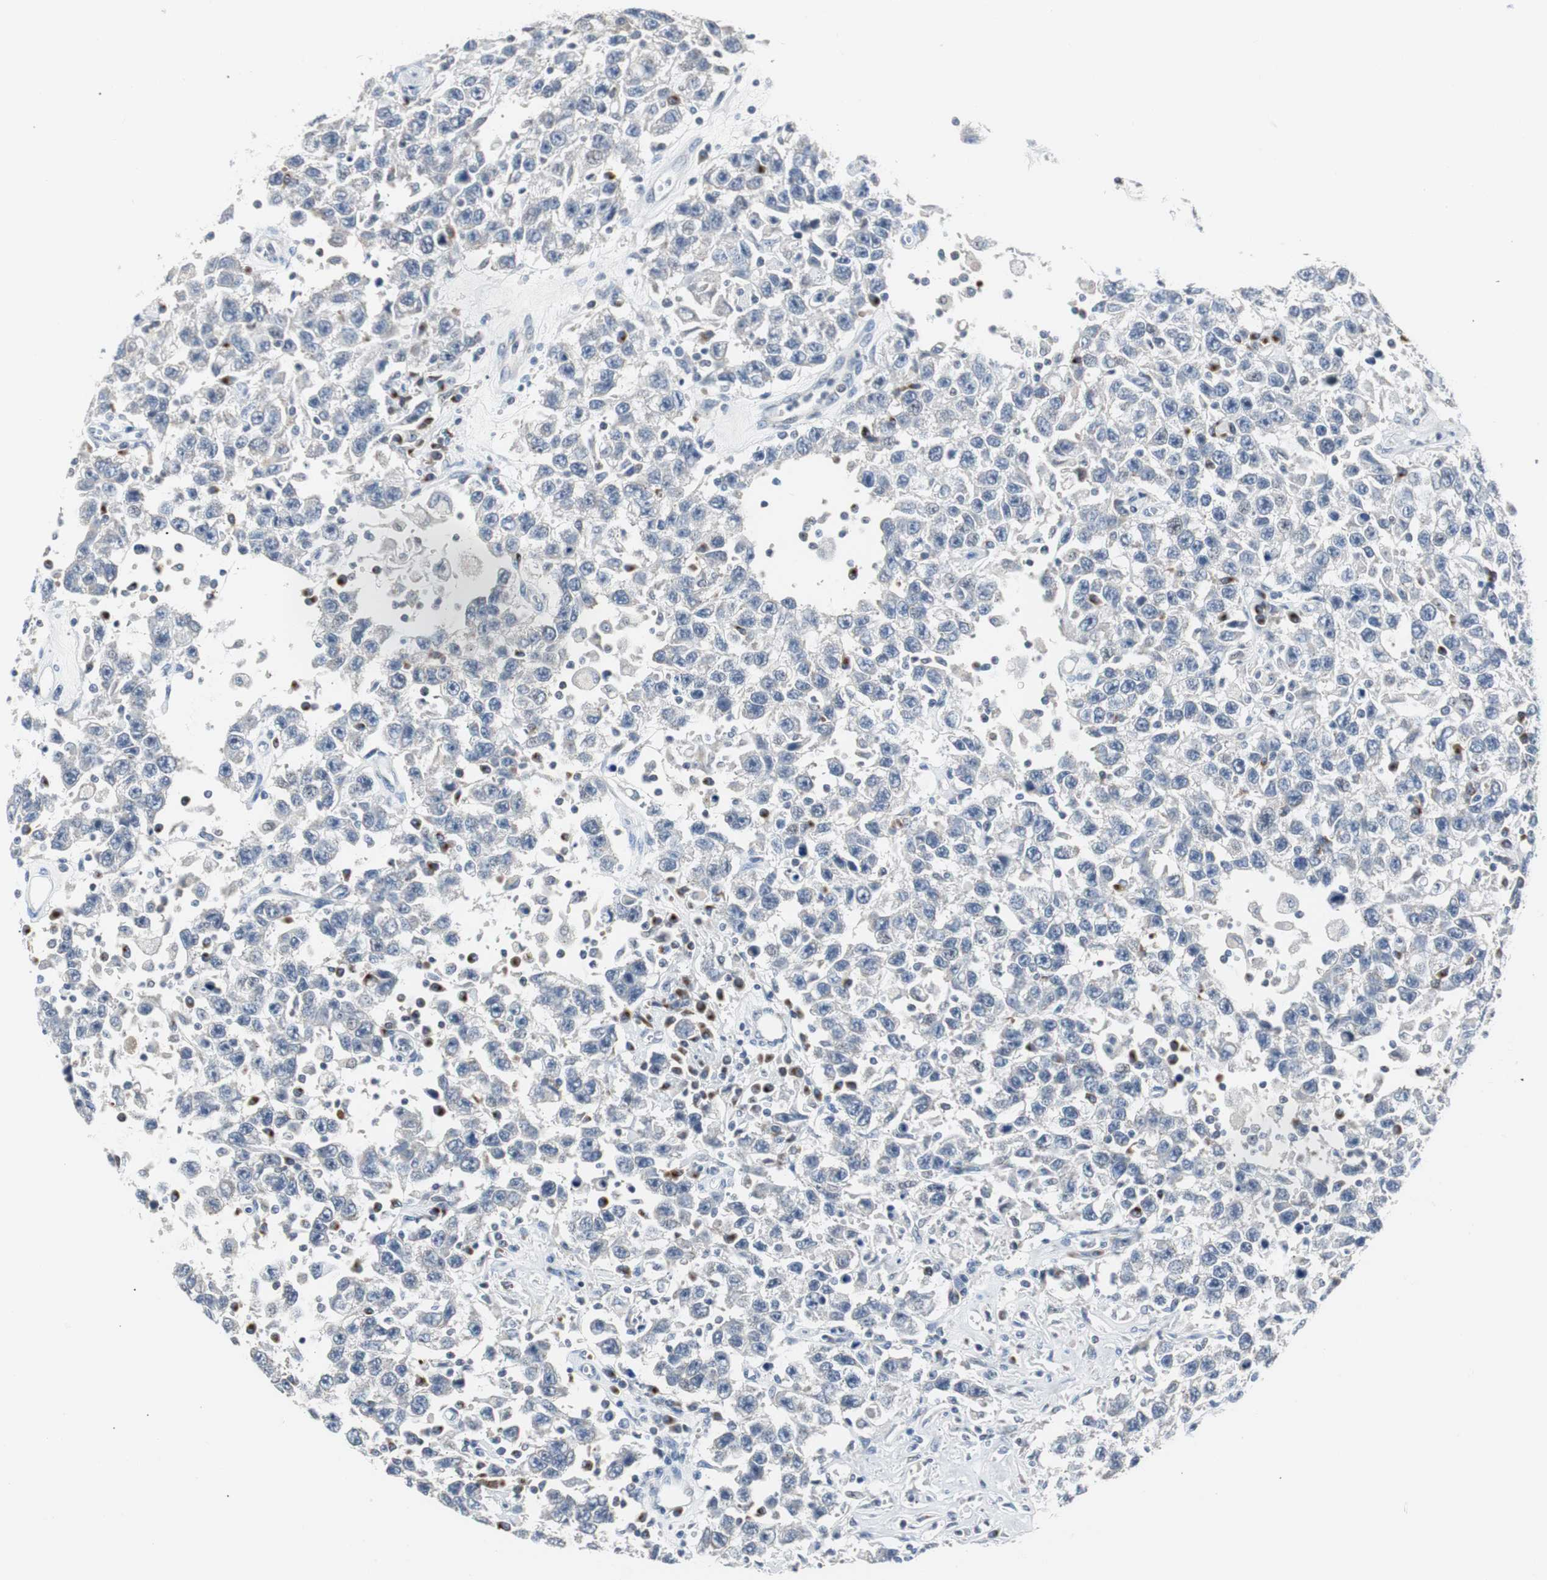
{"staining": {"intensity": "negative", "quantity": "none", "location": "none"}, "tissue": "testis cancer", "cell_type": "Tumor cells", "image_type": "cancer", "snomed": [{"axis": "morphology", "description": "Seminoma, NOS"}, {"axis": "topography", "description": "Testis"}], "caption": "Immunohistochemistry (IHC) photomicrograph of testis cancer stained for a protein (brown), which exhibits no expression in tumor cells.", "gene": "SOX30", "patient": {"sex": "male", "age": 41}}